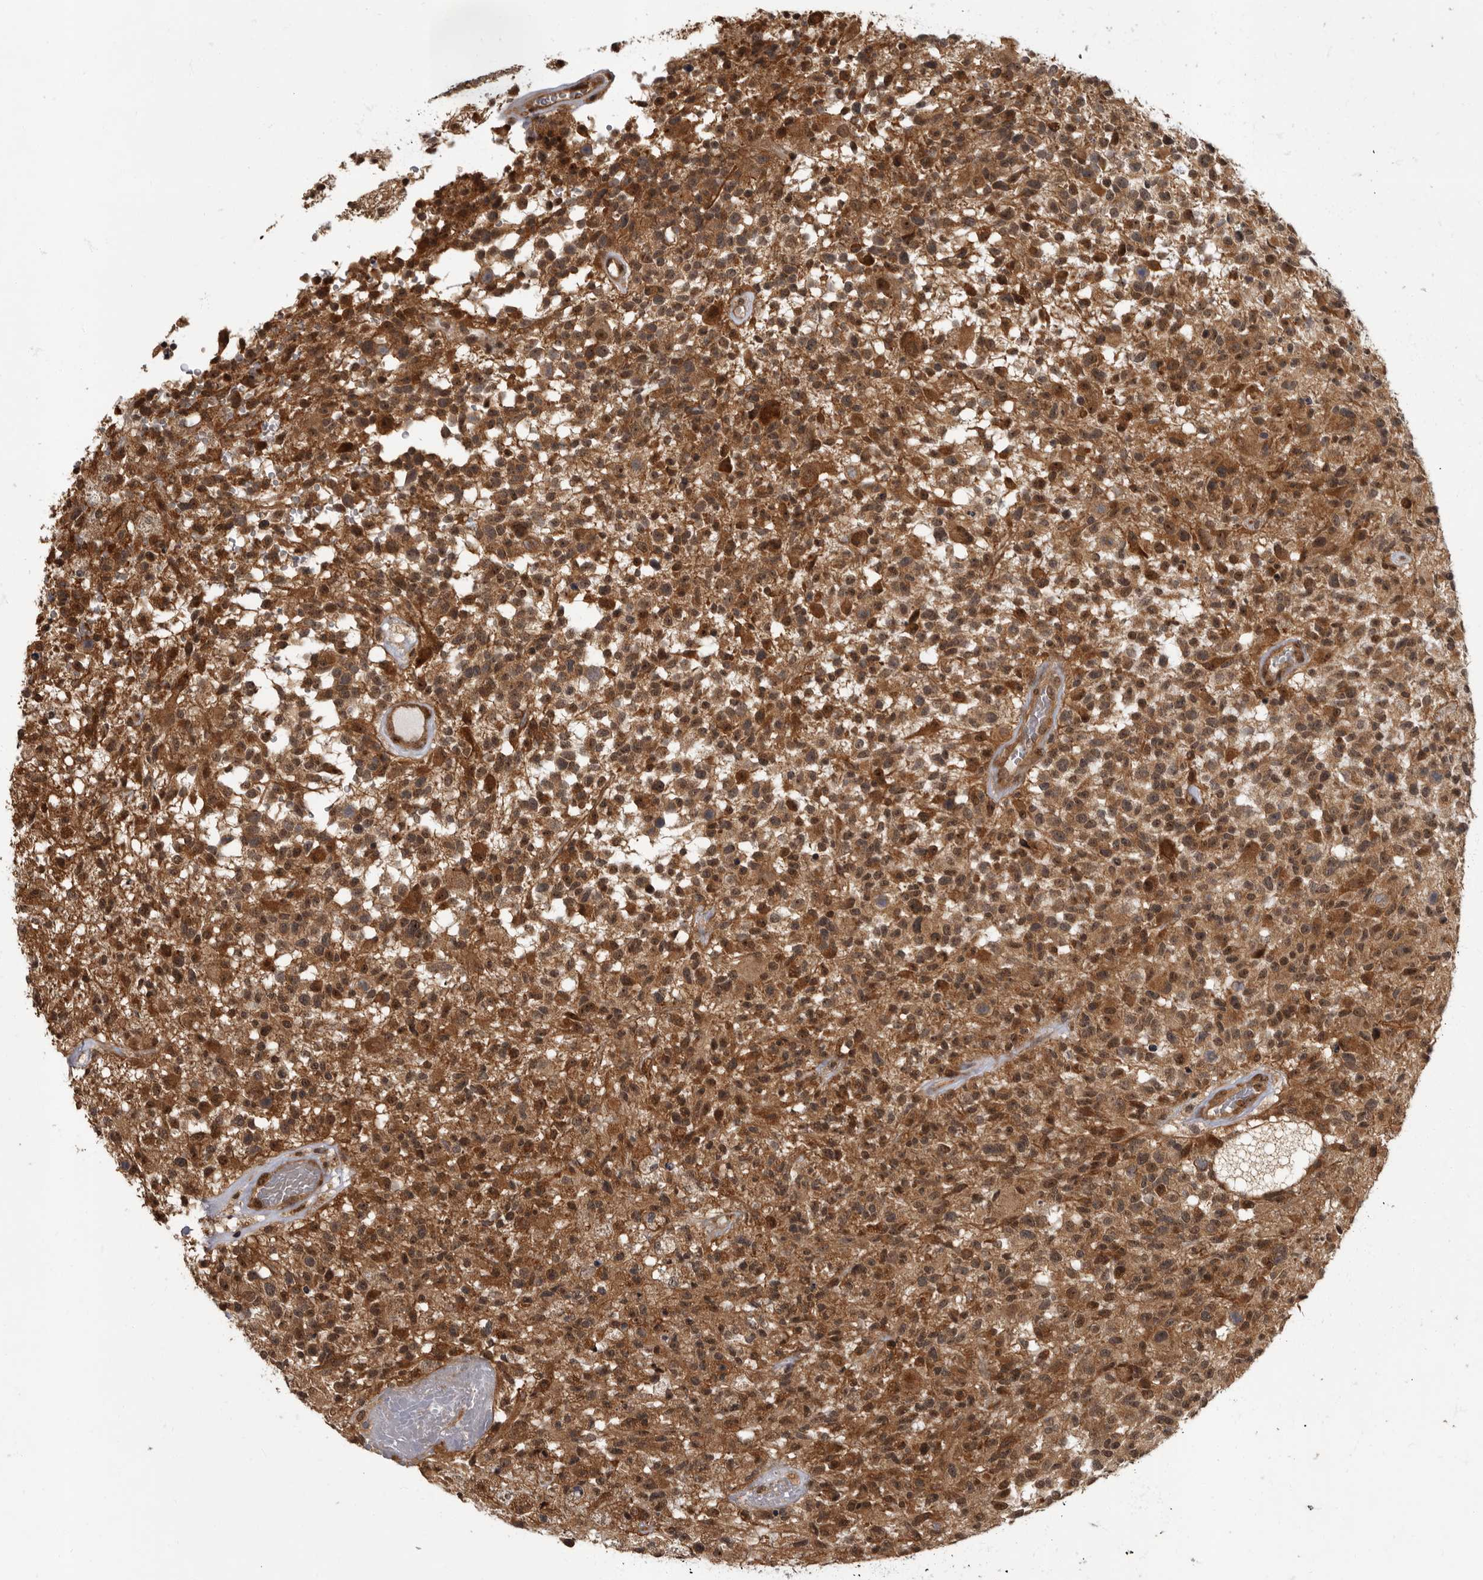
{"staining": {"intensity": "moderate", "quantity": ">75%", "location": "cytoplasmic/membranous,nuclear"}, "tissue": "glioma", "cell_type": "Tumor cells", "image_type": "cancer", "snomed": [{"axis": "morphology", "description": "Glioma, malignant, High grade"}, {"axis": "morphology", "description": "Glioblastoma, NOS"}, {"axis": "topography", "description": "Brain"}], "caption": "Immunohistochemistry (IHC) histopathology image of neoplastic tissue: human glioma stained using IHC displays medium levels of moderate protein expression localized specifically in the cytoplasmic/membranous and nuclear of tumor cells, appearing as a cytoplasmic/membranous and nuclear brown color.", "gene": "VPS50", "patient": {"sex": "male", "age": 60}}